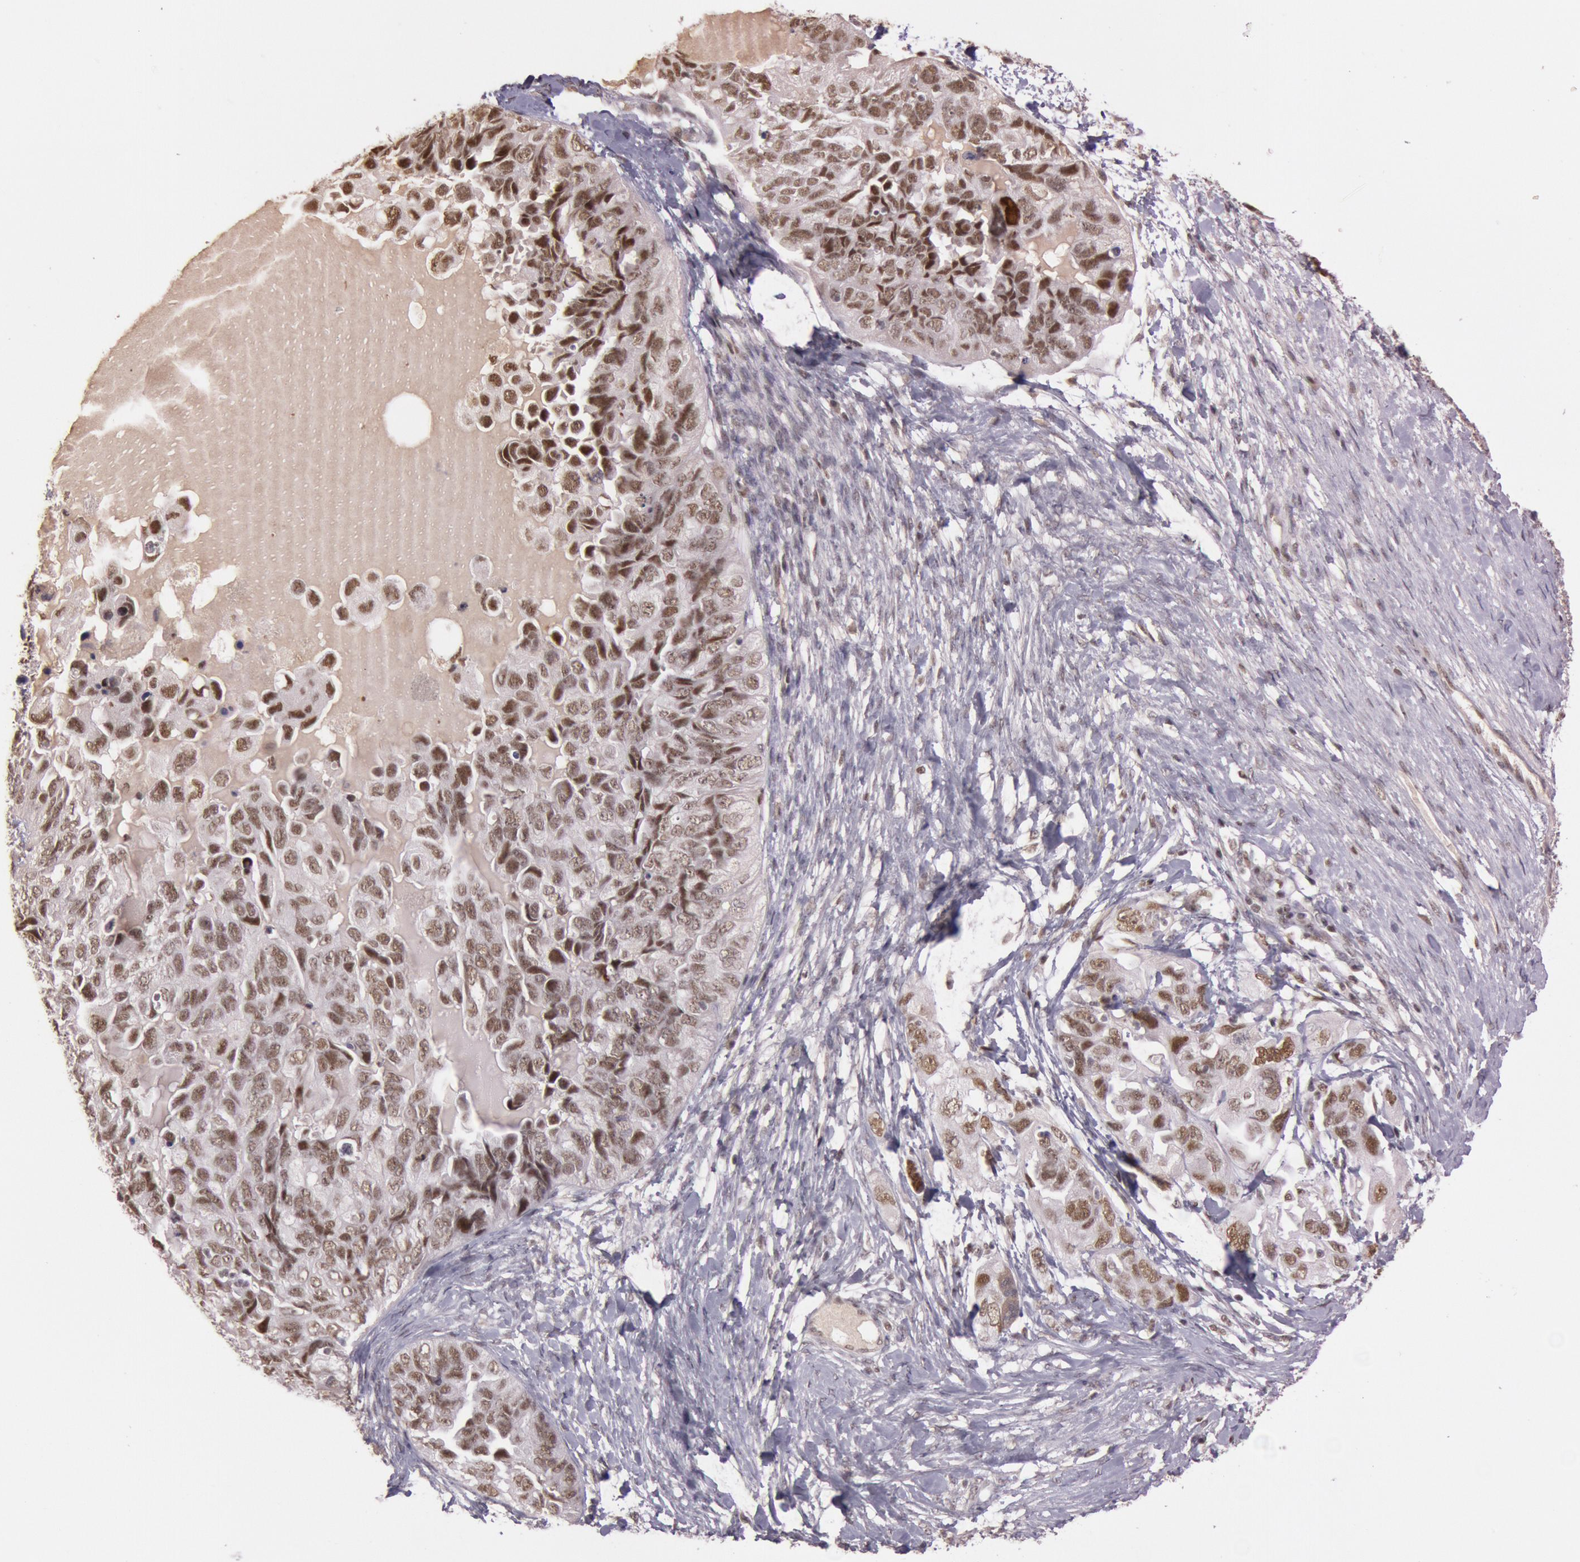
{"staining": {"intensity": "moderate", "quantity": ">75%", "location": "nuclear"}, "tissue": "ovarian cancer", "cell_type": "Tumor cells", "image_type": "cancer", "snomed": [{"axis": "morphology", "description": "Cystadenocarcinoma, serous, NOS"}, {"axis": "topography", "description": "Ovary"}], "caption": "Approximately >75% of tumor cells in human ovarian serous cystadenocarcinoma display moderate nuclear protein staining as visualized by brown immunohistochemical staining.", "gene": "TASL", "patient": {"sex": "female", "age": 82}}